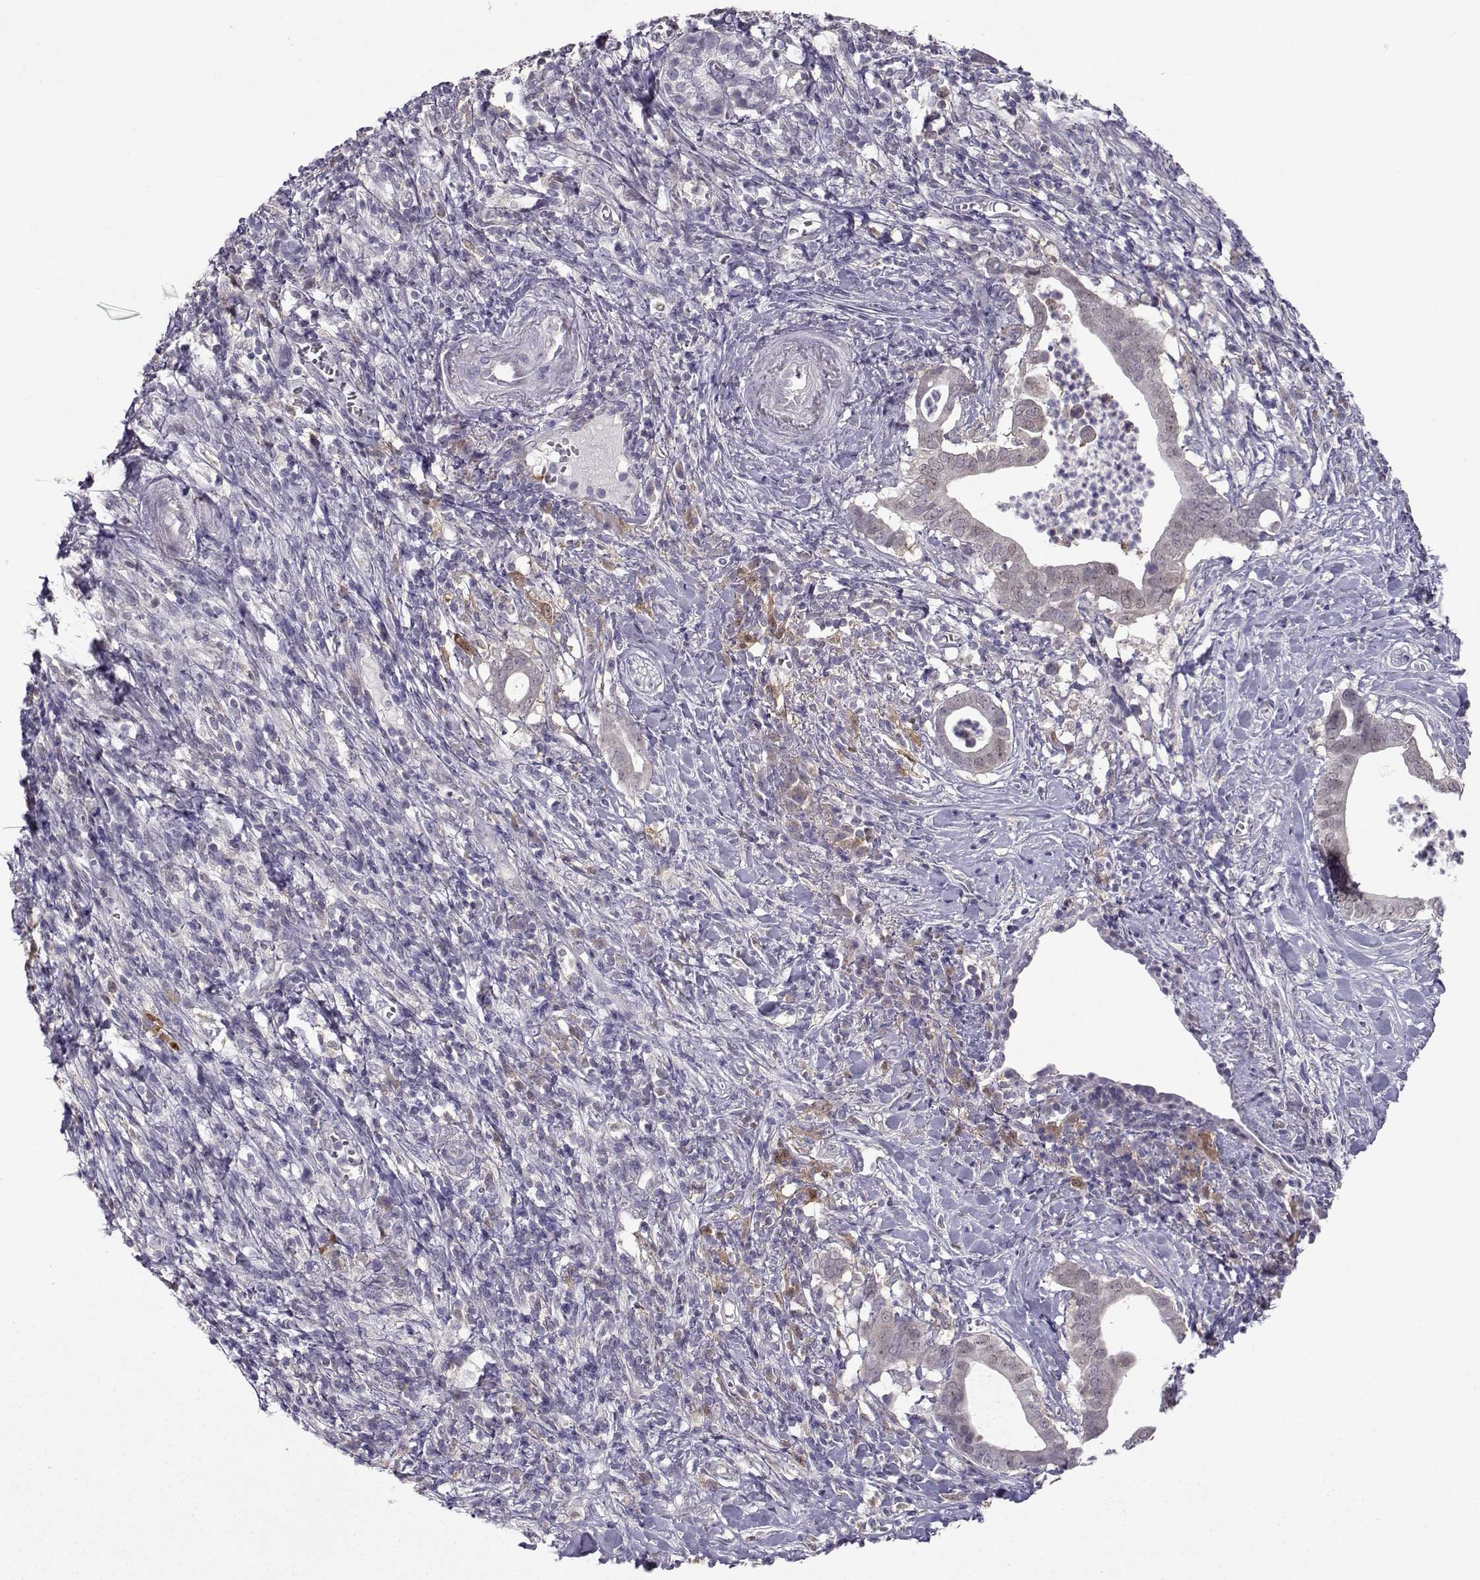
{"staining": {"intensity": "negative", "quantity": "none", "location": "none"}, "tissue": "pancreatic cancer", "cell_type": "Tumor cells", "image_type": "cancer", "snomed": [{"axis": "morphology", "description": "Adenocarcinoma, NOS"}, {"axis": "topography", "description": "Pancreas"}], "caption": "Immunohistochemical staining of pancreatic cancer displays no significant staining in tumor cells. (DAB immunohistochemistry visualized using brightfield microscopy, high magnification).", "gene": "NPVF", "patient": {"sex": "male", "age": 61}}